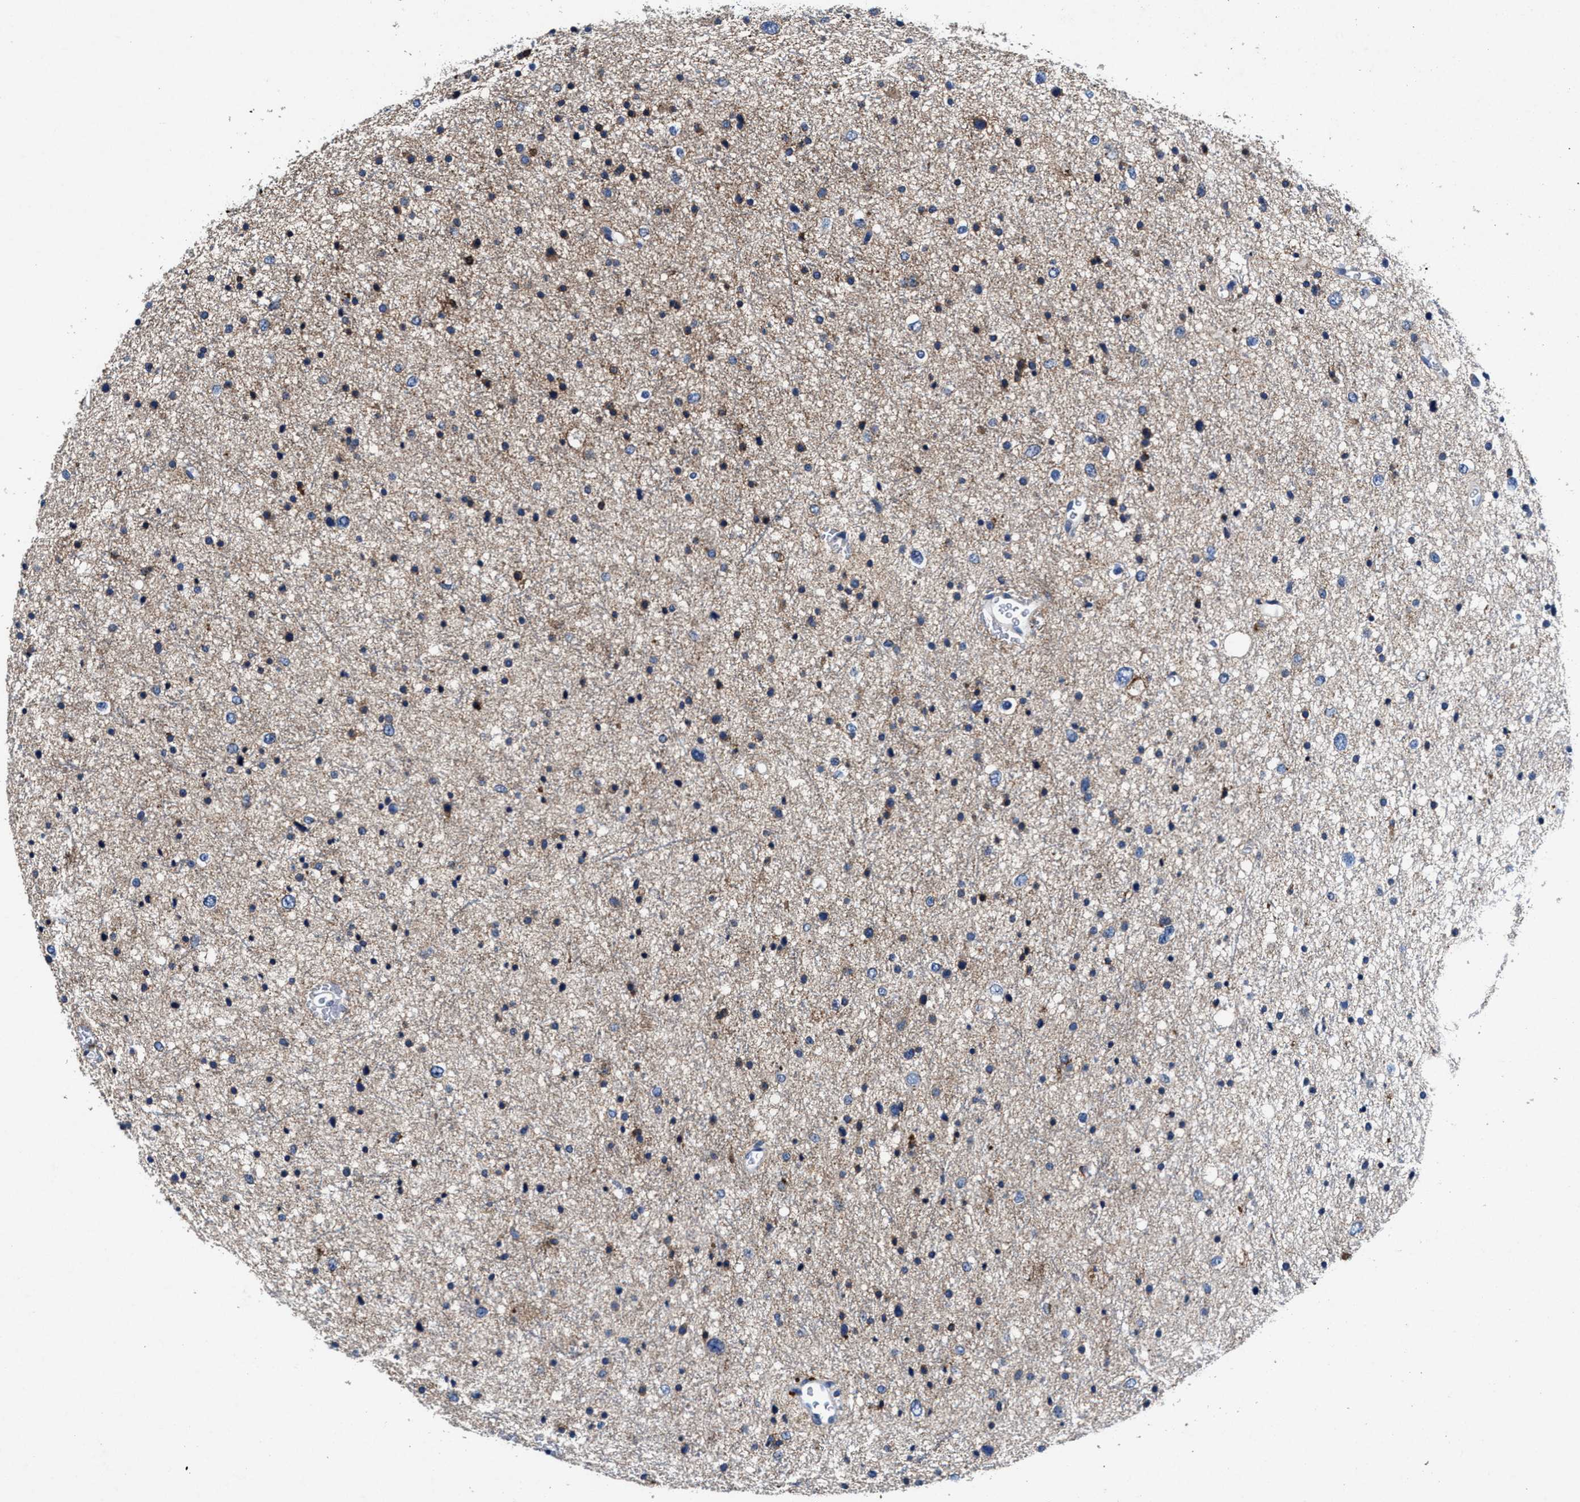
{"staining": {"intensity": "weak", "quantity": ">75%", "location": "cytoplasmic/membranous"}, "tissue": "glioma", "cell_type": "Tumor cells", "image_type": "cancer", "snomed": [{"axis": "morphology", "description": "Glioma, malignant, Low grade"}, {"axis": "topography", "description": "Brain"}], "caption": "Immunohistochemistry (IHC) image of human glioma stained for a protein (brown), which shows low levels of weak cytoplasmic/membranous expression in approximately >75% of tumor cells.", "gene": "SLC8A1", "patient": {"sex": "female", "age": 37}}